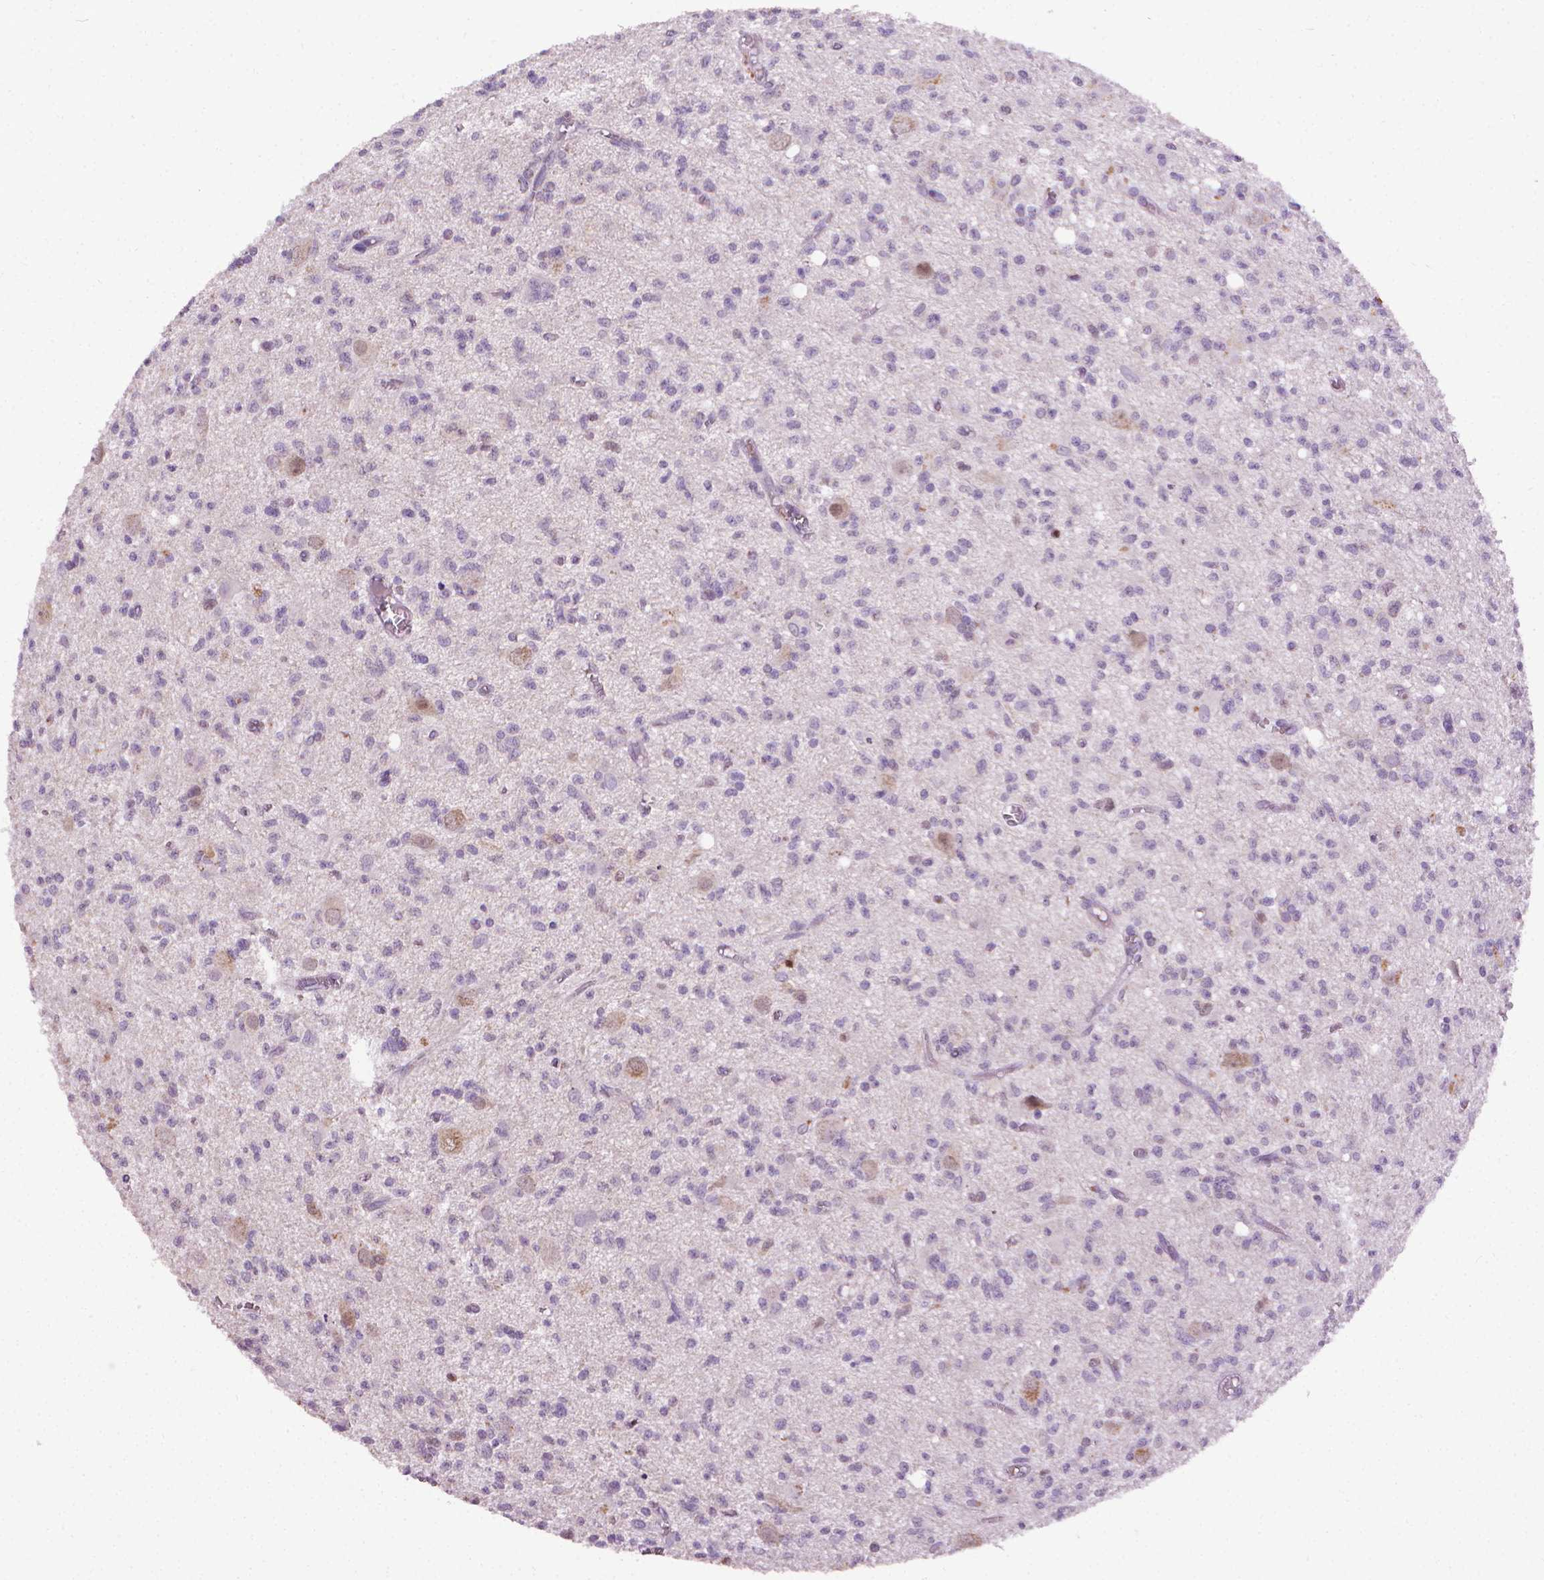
{"staining": {"intensity": "negative", "quantity": "none", "location": "none"}, "tissue": "glioma", "cell_type": "Tumor cells", "image_type": "cancer", "snomed": [{"axis": "morphology", "description": "Glioma, malignant, Low grade"}, {"axis": "topography", "description": "Brain"}], "caption": "Micrograph shows no protein staining in tumor cells of low-grade glioma (malignant) tissue. (DAB immunohistochemistry (IHC) visualized using brightfield microscopy, high magnification).", "gene": "CDKN2D", "patient": {"sex": "male", "age": 64}}